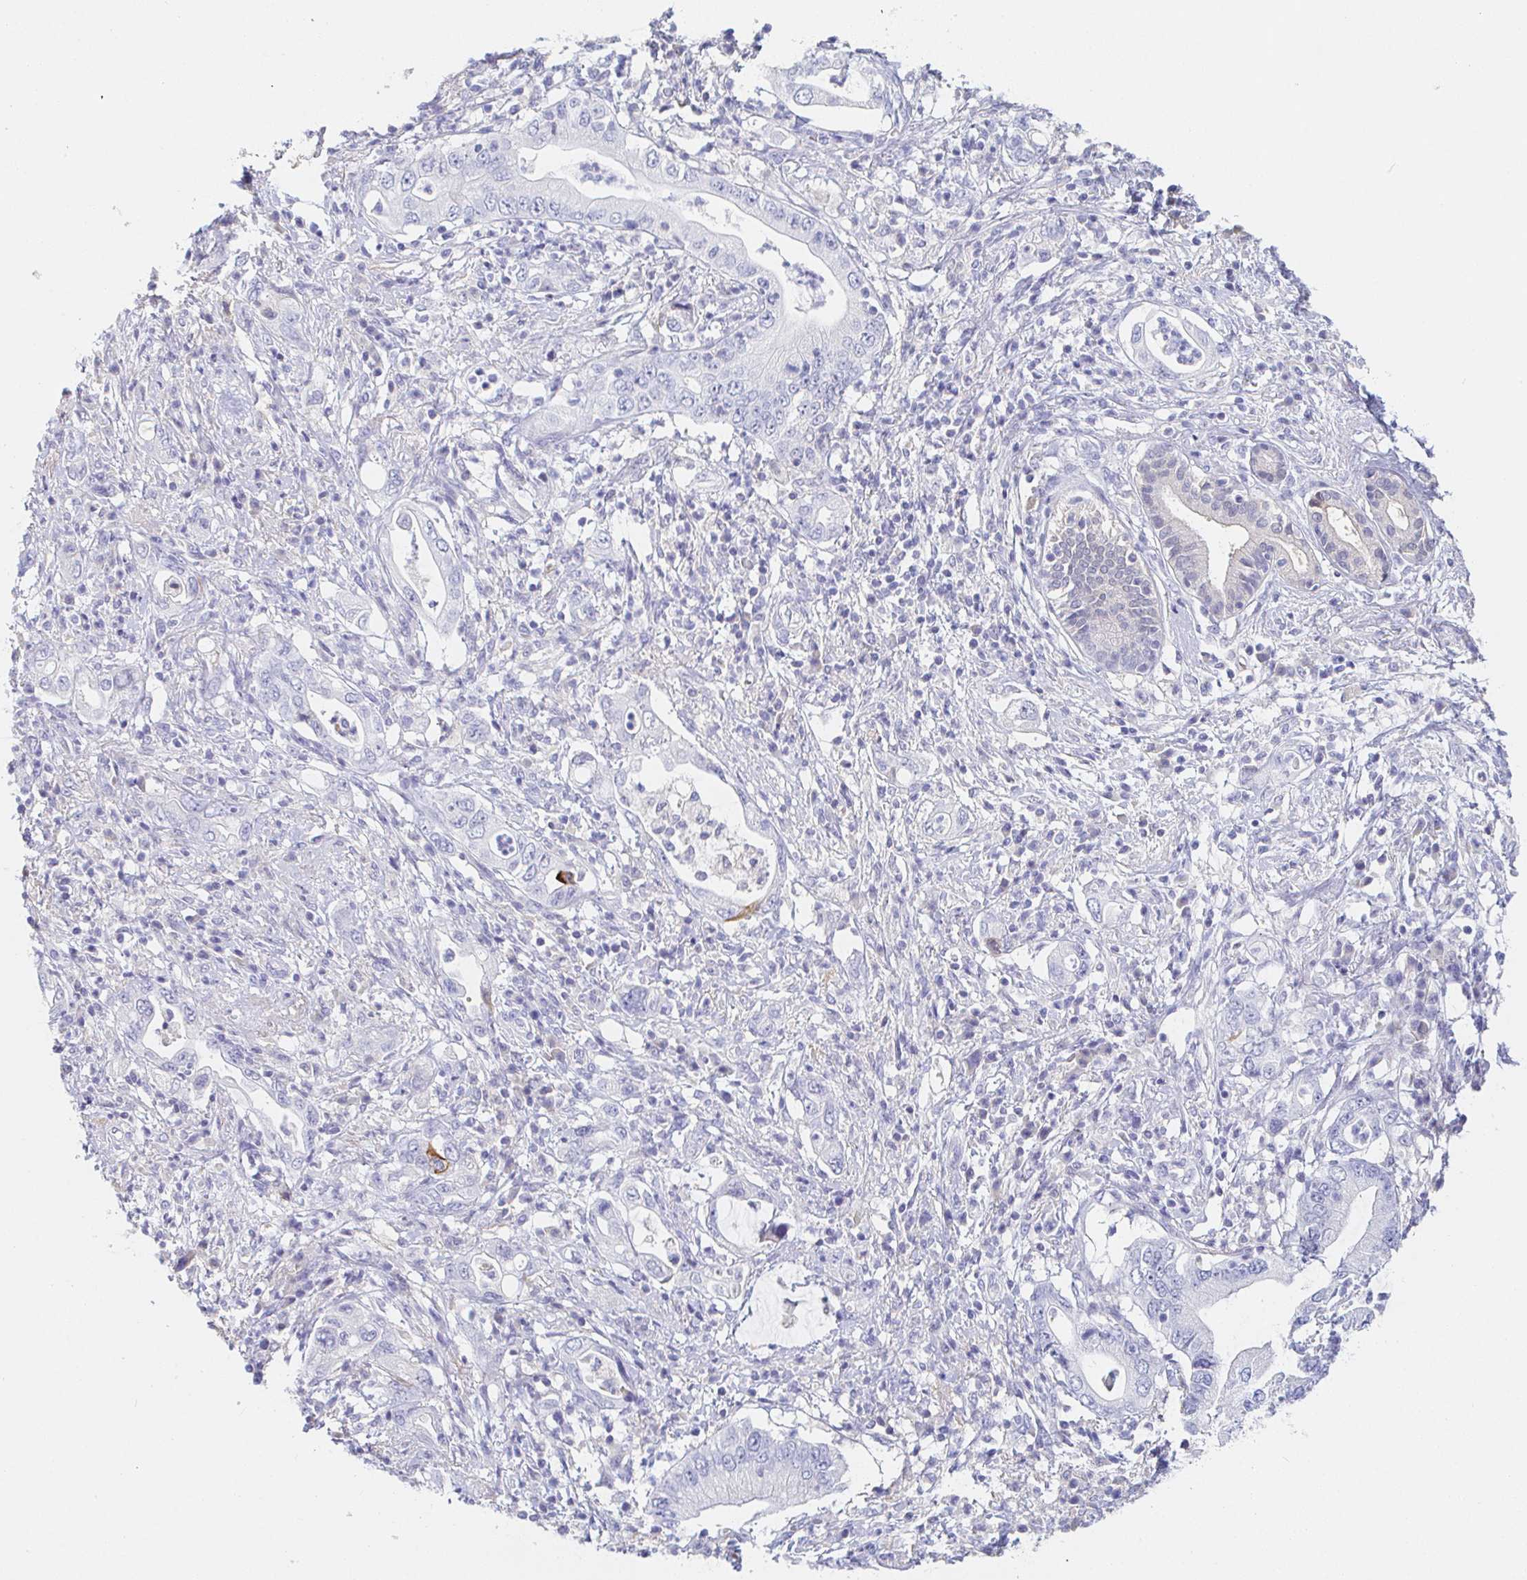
{"staining": {"intensity": "negative", "quantity": "none", "location": "none"}, "tissue": "pancreatic cancer", "cell_type": "Tumor cells", "image_type": "cancer", "snomed": [{"axis": "morphology", "description": "Adenocarcinoma, NOS"}, {"axis": "topography", "description": "Pancreas"}], "caption": "Image shows no protein staining in tumor cells of adenocarcinoma (pancreatic) tissue.", "gene": "PDE6B", "patient": {"sex": "female", "age": 72}}